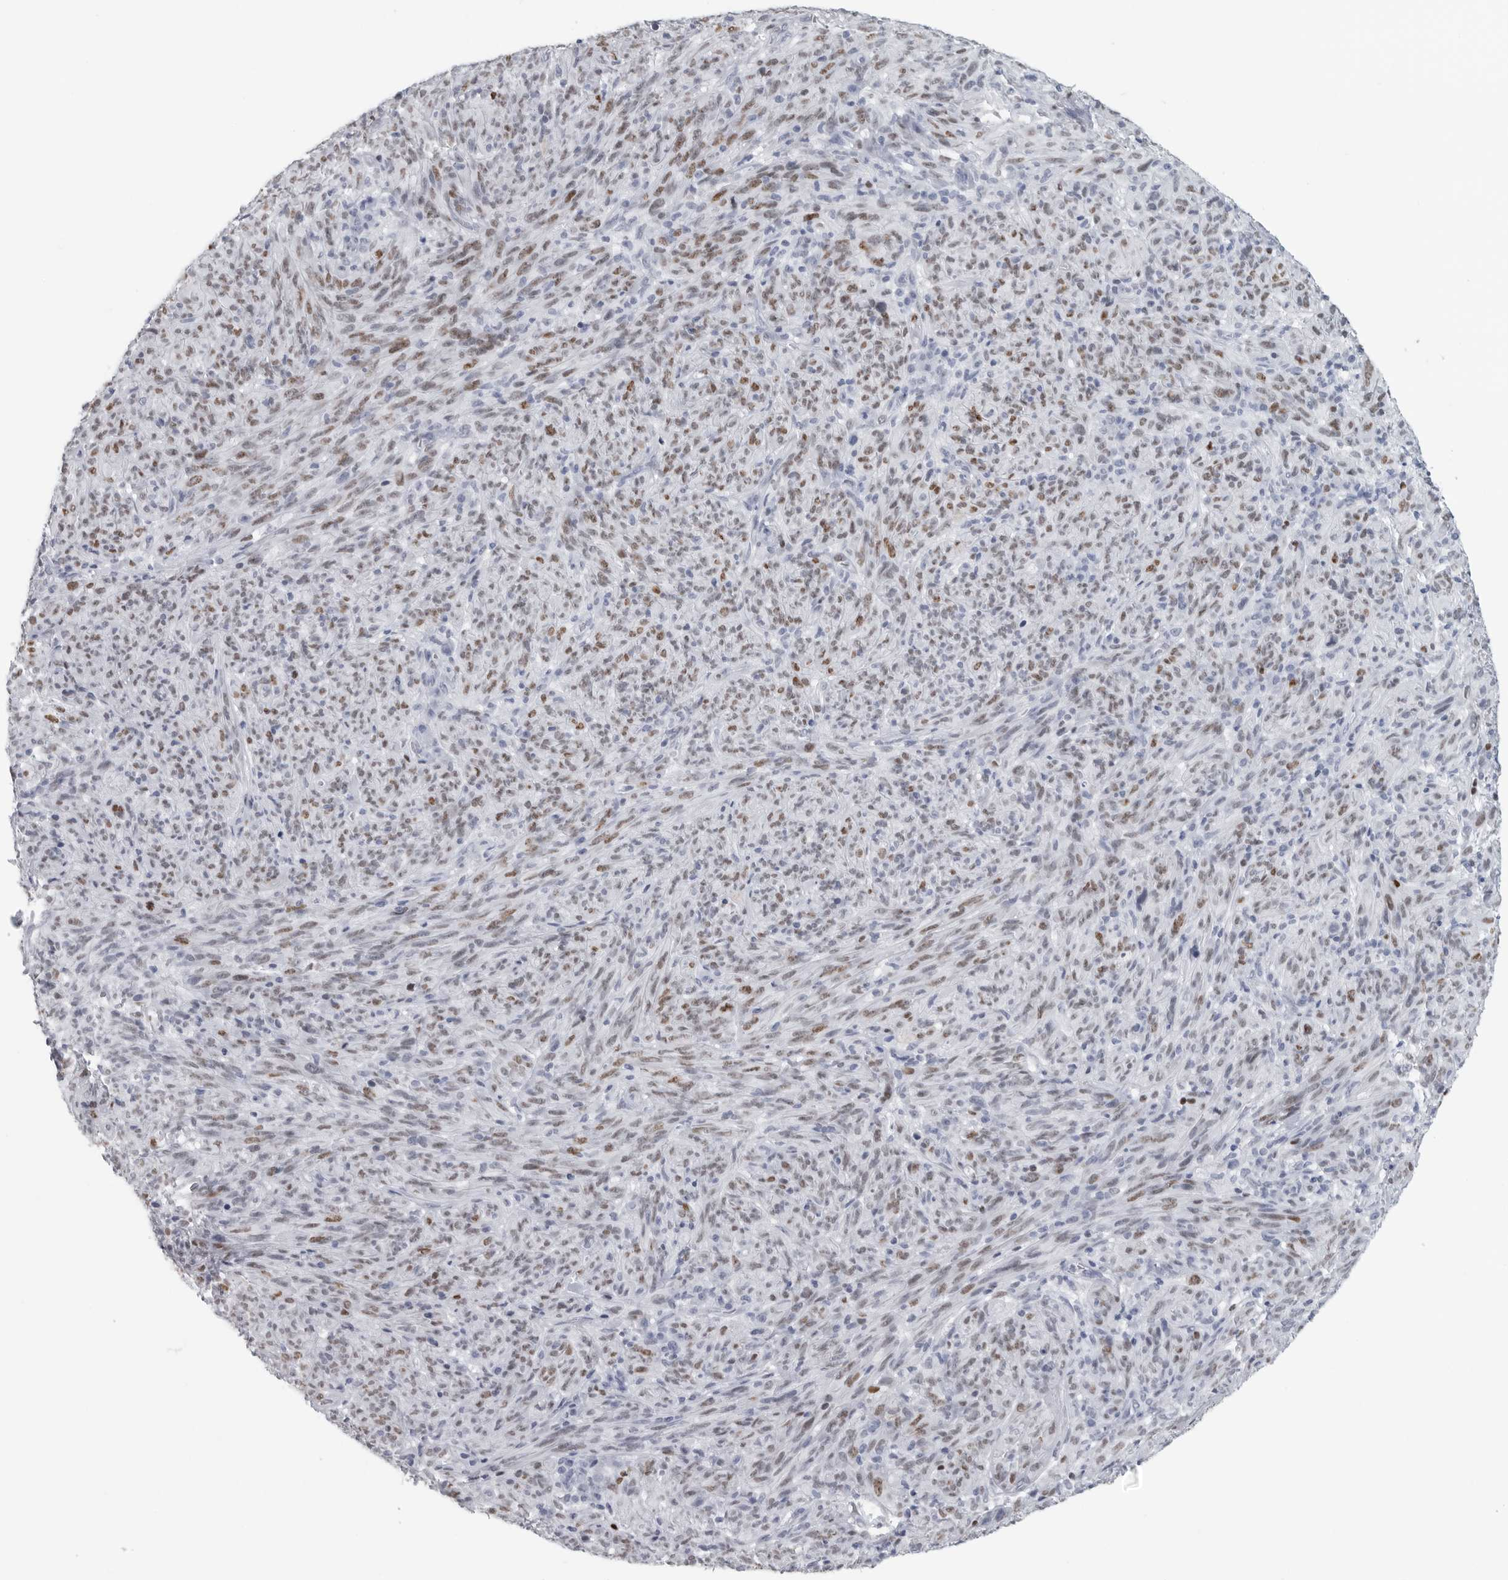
{"staining": {"intensity": "moderate", "quantity": "25%-75%", "location": "nuclear"}, "tissue": "melanoma", "cell_type": "Tumor cells", "image_type": "cancer", "snomed": [{"axis": "morphology", "description": "Malignant melanoma, NOS"}, {"axis": "topography", "description": "Skin of head"}], "caption": "Immunohistochemistry (IHC) image of malignant melanoma stained for a protein (brown), which reveals medium levels of moderate nuclear expression in about 25%-75% of tumor cells.", "gene": "SATB2", "patient": {"sex": "male", "age": 96}}